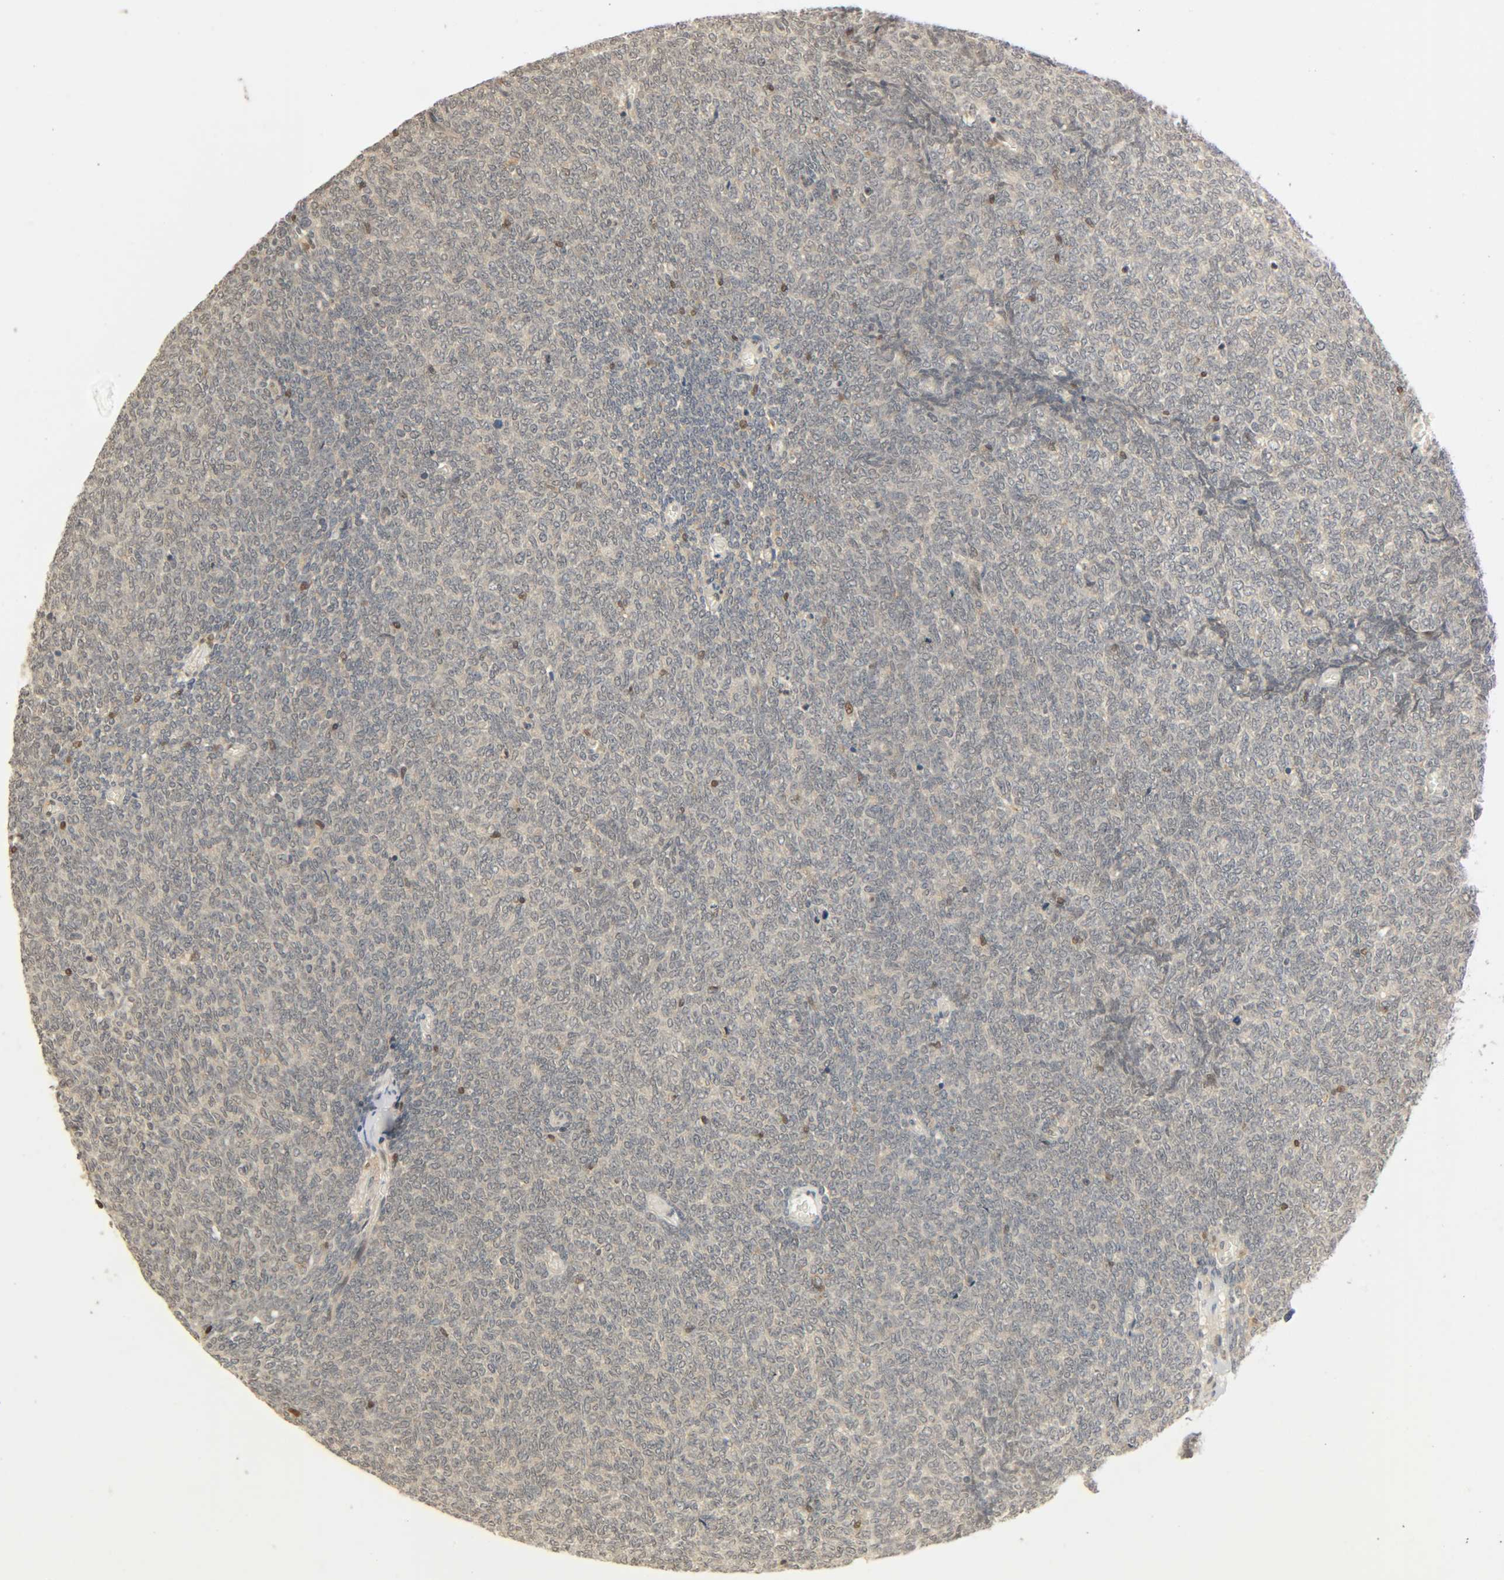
{"staining": {"intensity": "weak", "quantity": ">75%", "location": "cytoplasmic/membranous"}, "tissue": "renal cancer", "cell_type": "Tumor cells", "image_type": "cancer", "snomed": [{"axis": "morphology", "description": "Neoplasm, malignant, NOS"}, {"axis": "topography", "description": "Kidney"}], "caption": "Protein staining by immunohistochemistry (IHC) displays weak cytoplasmic/membranous expression in approximately >75% of tumor cells in renal neoplasm (malignant).", "gene": "ZFPM2", "patient": {"sex": "male", "age": 28}}